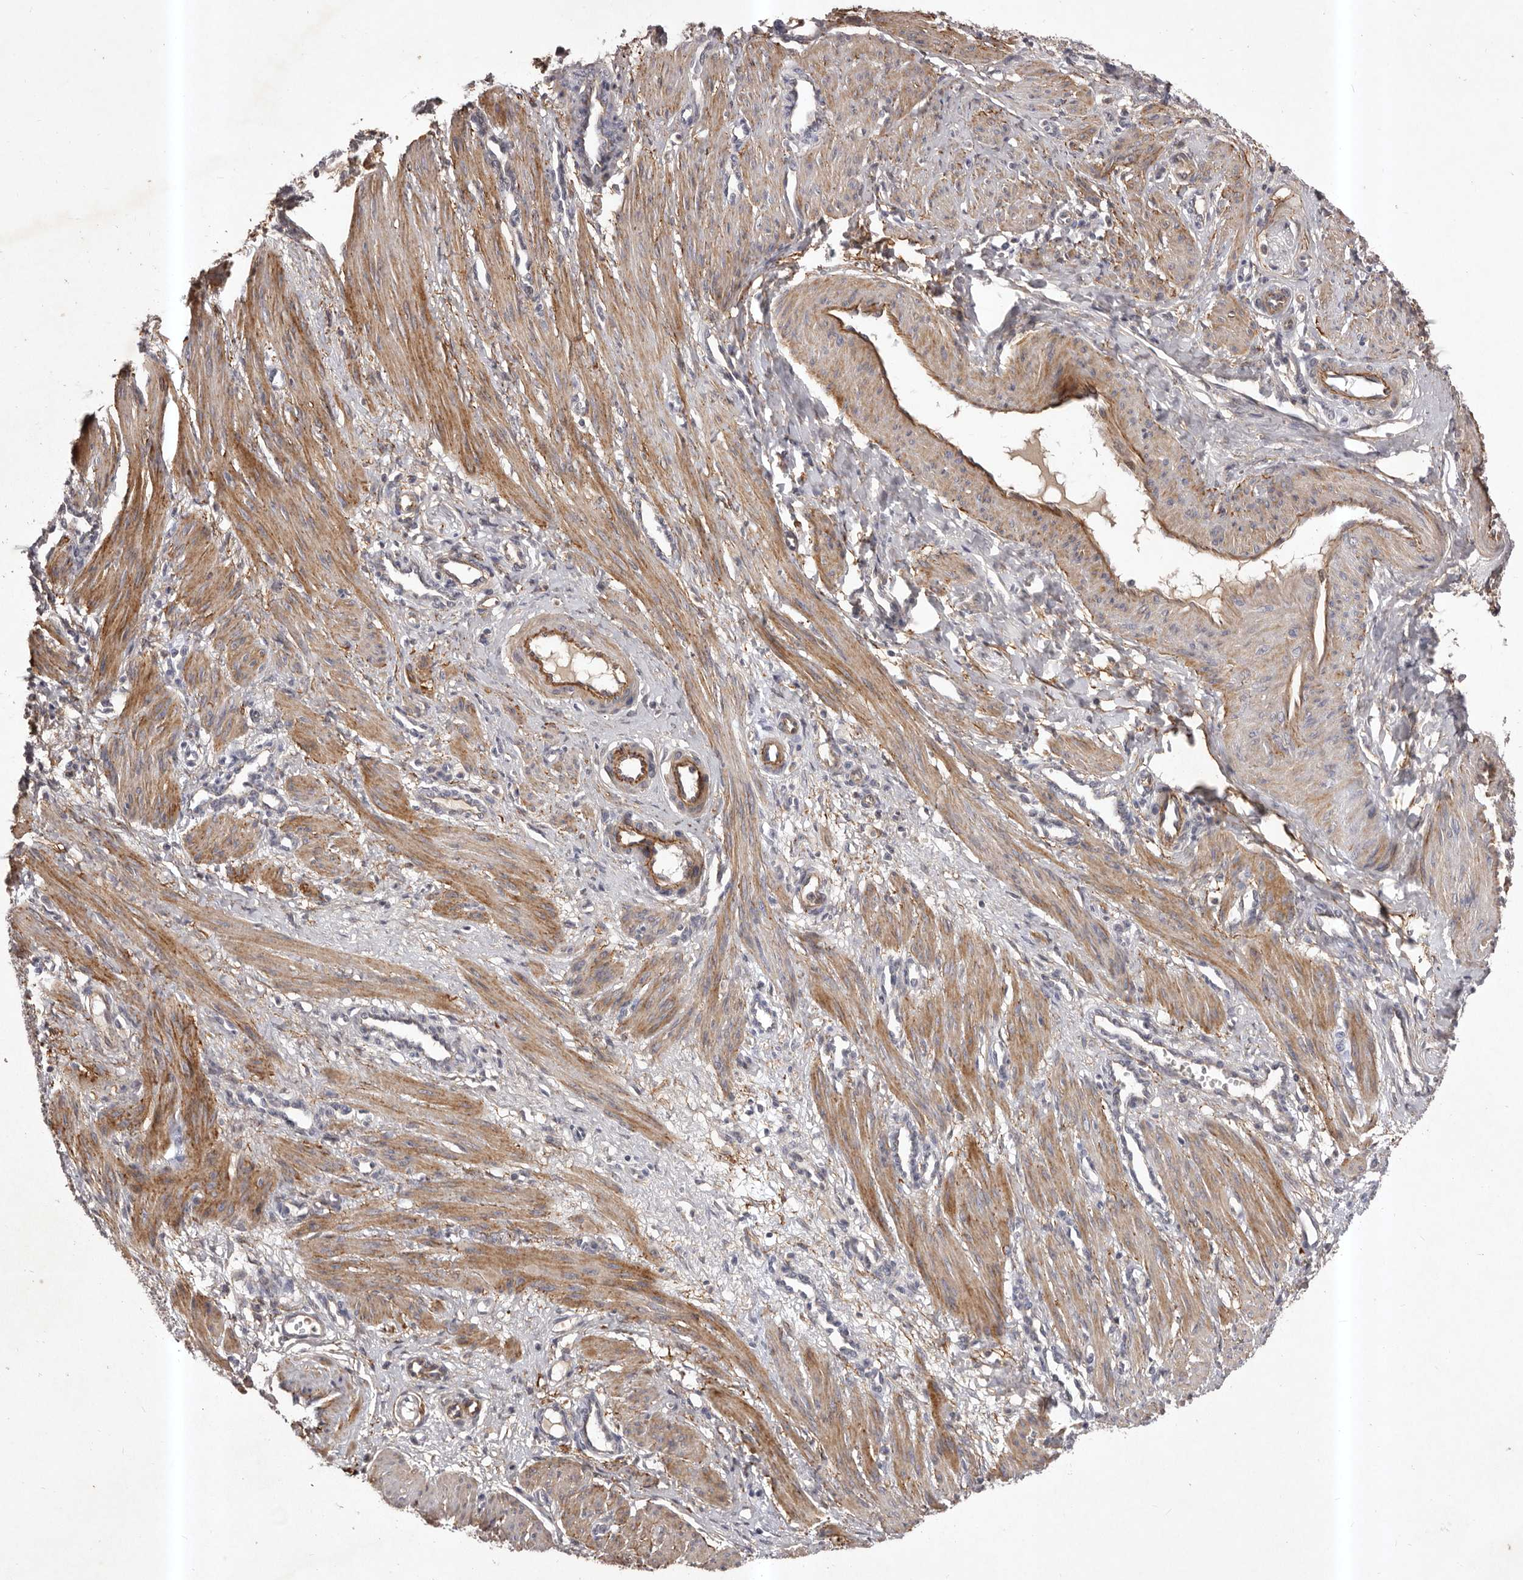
{"staining": {"intensity": "moderate", "quantity": ">75%", "location": "cytoplasmic/membranous"}, "tissue": "smooth muscle", "cell_type": "Smooth muscle cells", "image_type": "normal", "snomed": [{"axis": "morphology", "description": "Normal tissue, NOS"}, {"axis": "topography", "description": "Endometrium"}], "caption": "Protein staining reveals moderate cytoplasmic/membranous staining in approximately >75% of smooth muscle cells in normal smooth muscle. (Stains: DAB in brown, nuclei in blue, Microscopy: brightfield microscopy at high magnification).", "gene": "HBS1L", "patient": {"sex": "female", "age": 33}}